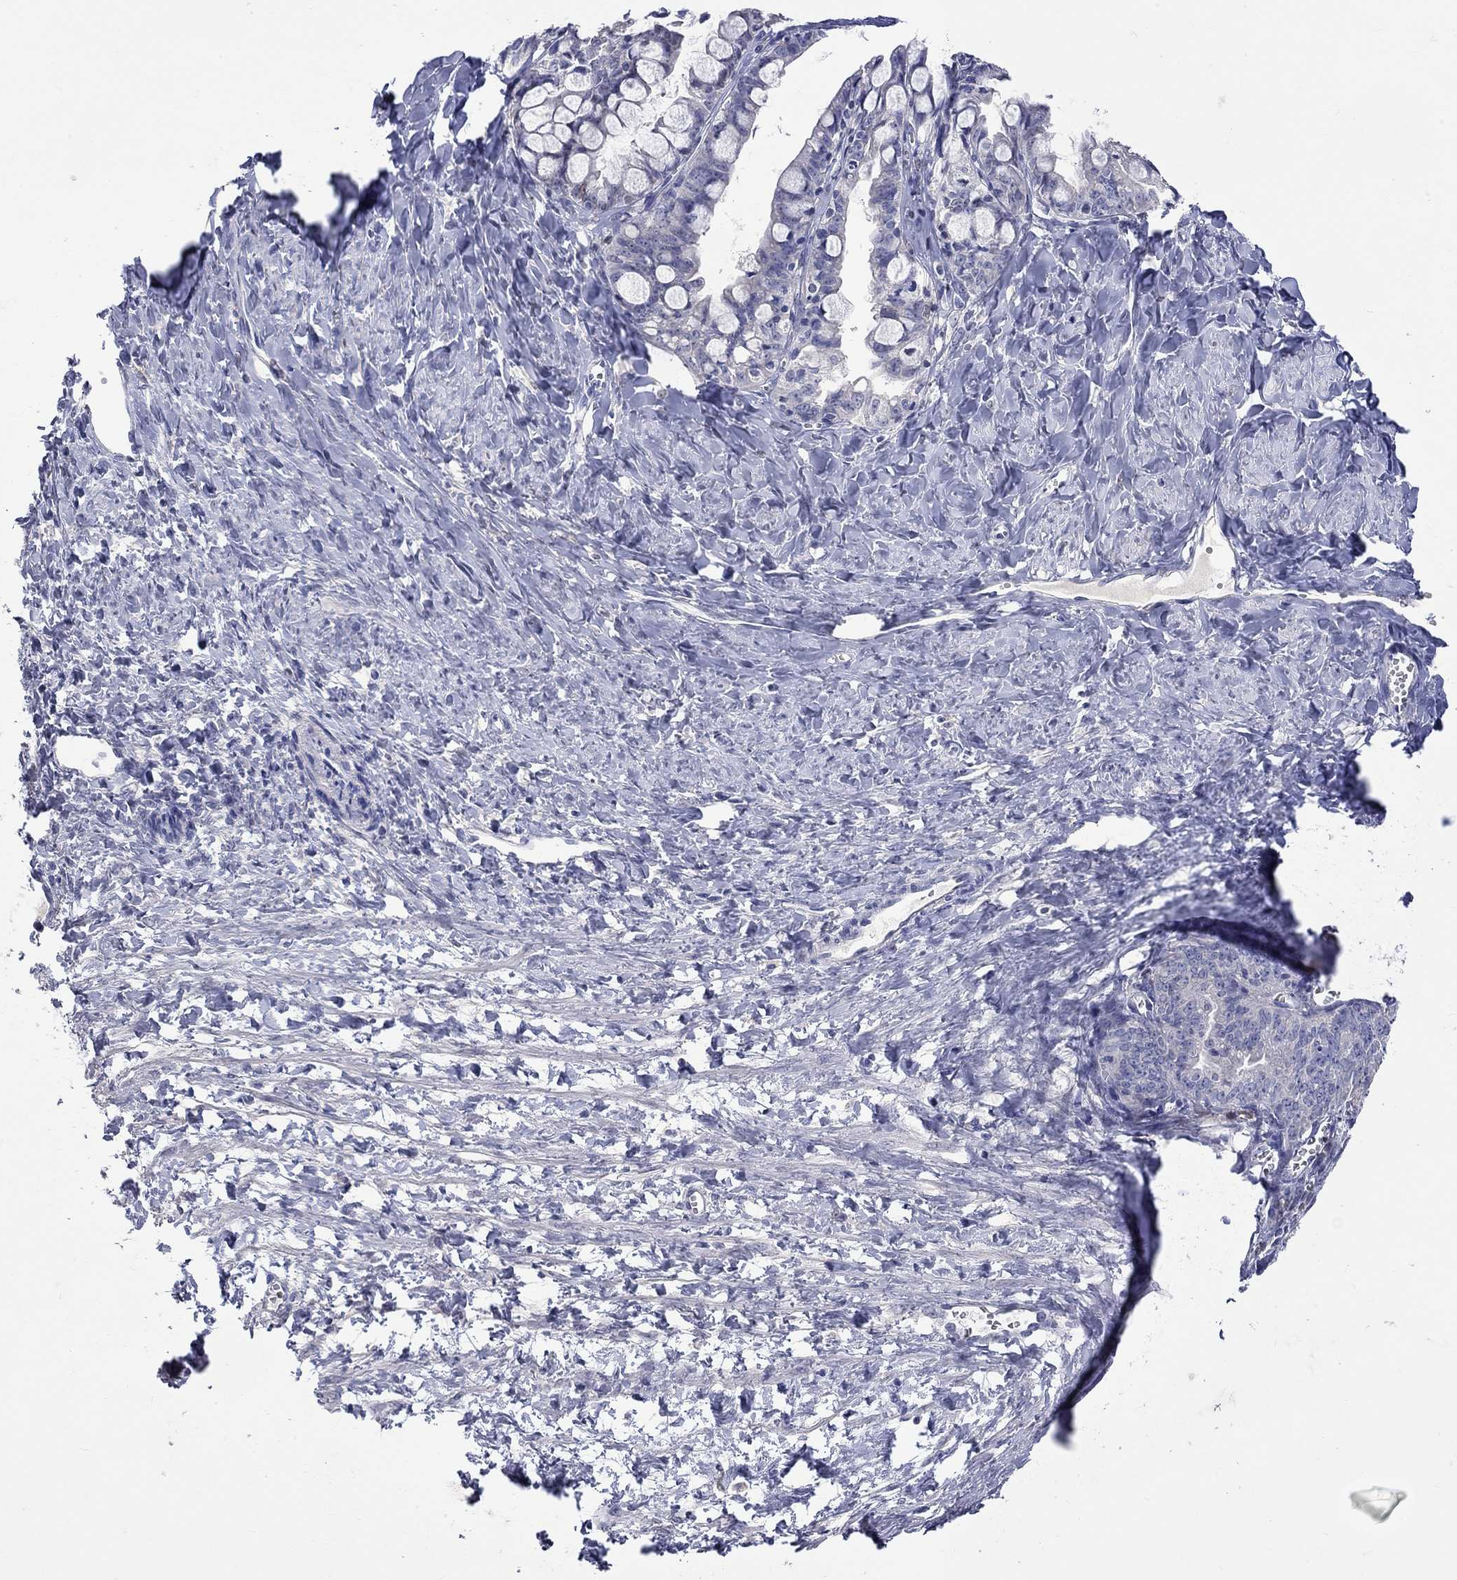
{"staining": {"intensity": "negative", "quantity": "none", "location": "none"}, "tissue": "ovarian cancer", "cell_type": "Tumor cells", "image_type": "cancer", "snomed": [{"axis": "morphology", "description": "Cystadenocarcinoma, mucinous, NOS"}, {"axis": "topography", "description": "Ovary"}], "caption": "Human mucinous cystadenocarcinoma (ovarian) stained for a protein using immunohistochemistry (IHC) shows no expression in tumor cells.", "gene": "LRFN4", "patient": {"sex": "female", "age": 63}}